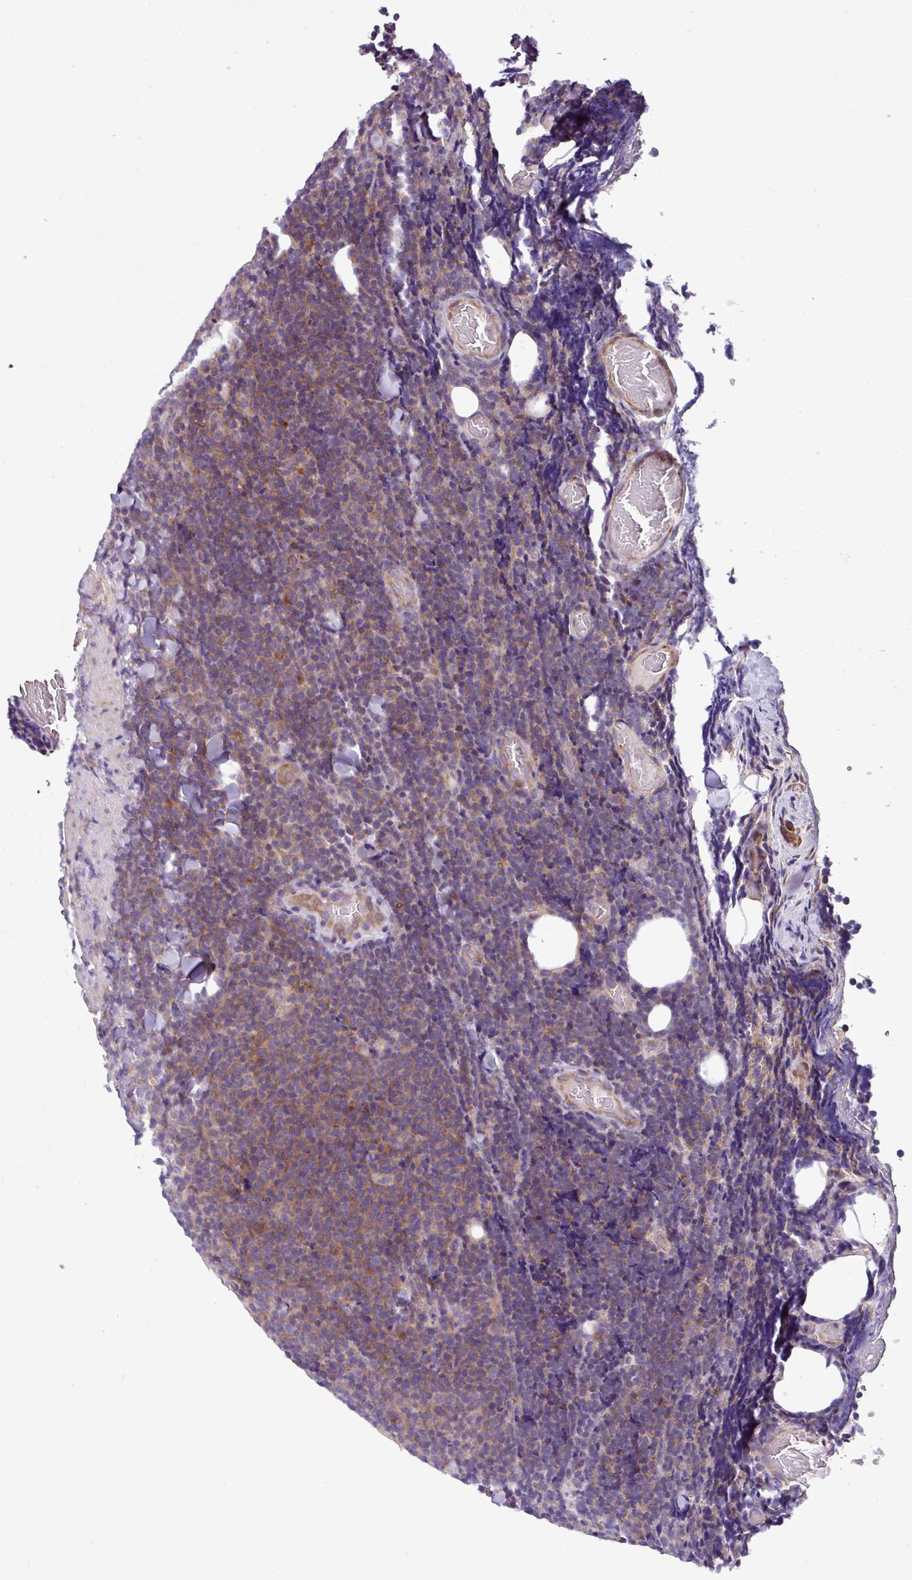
{"staining": {"intensity": "moderate", "quantity": "<25%", "location": "cytoplasmic/membranous"}, "tissue": "lymphoma", "cell_type": "Tumor cells", "image_type": "cancer", "snomed": [{"axis": "morphology", "description": "Malignant lymphoma, non-Hodgkin's type, Low grade"}, {"axis": "topography", "description": "Lymph node"}], "caption": "Moderate cytoplasmic/membranous protein staining is identified in about <25% of tumor cells in lymphoma.", "gene": "MROH2A", "patient": {"sex": "male", "age": 66}}